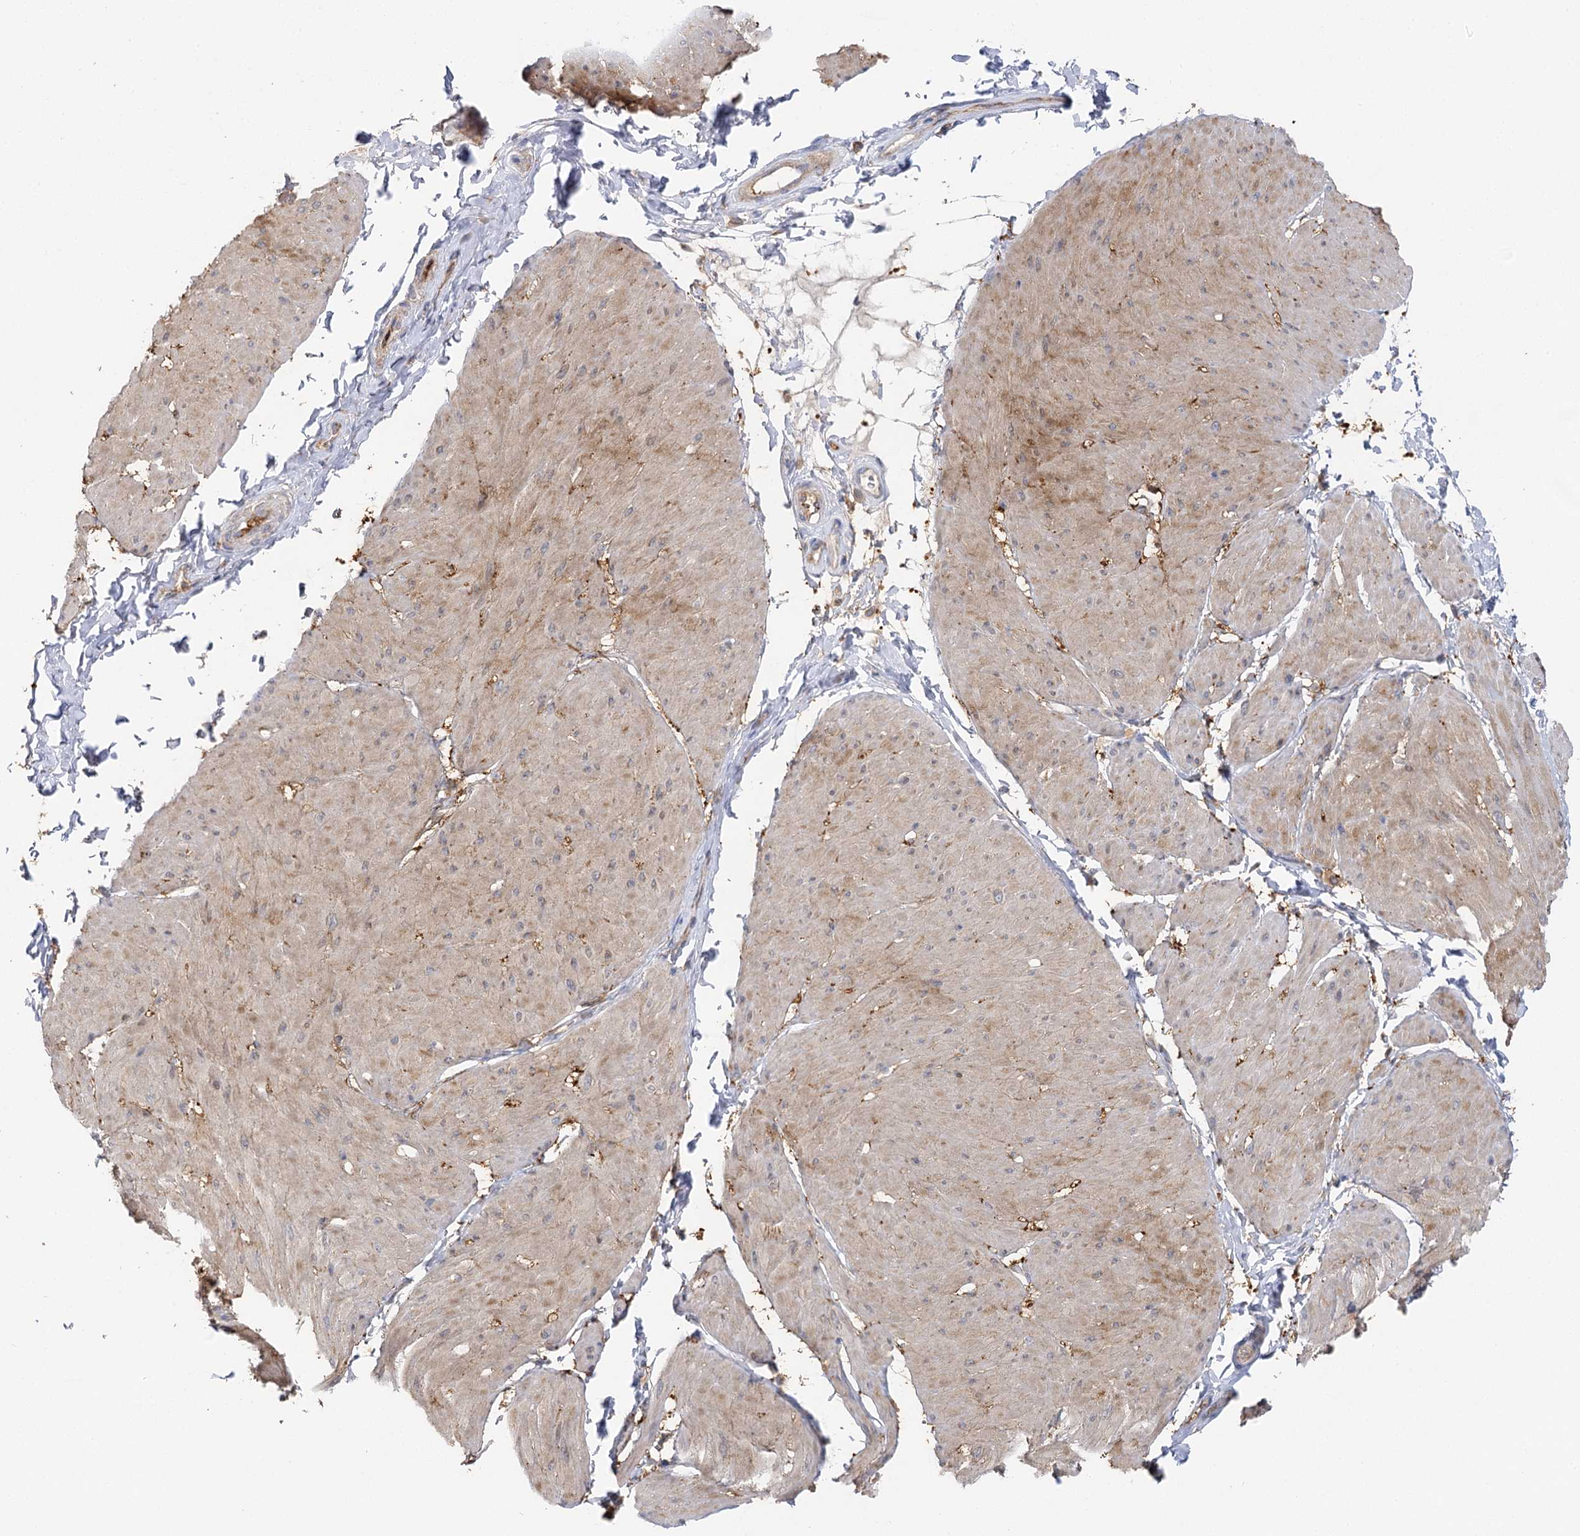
{"staining": {"intensity": "moderate", "quantity": "25%-75%", "location": "cytoplasmic/membranous"}, "tissue": "smooth muscle", "cell_type": "Smooth muscle cells", "image_type": "normal", "snomed": [{"axis": "morphology", "description": "Urothelial carcinoma, High grade"}, {"axis": "topography", "description": "Urinary bladder"}], "caption": "This photomicrograph reveals benign smooth muscle stained with immunohistochemistry to label a protein in brown. The cytoplasmic/membranous of smooth muscle cells show moderate positivity for the protein. Nuclei are counter-stained blue.", "gene": "SEC24B", "patient": {"sex": "male", "age": 46}}